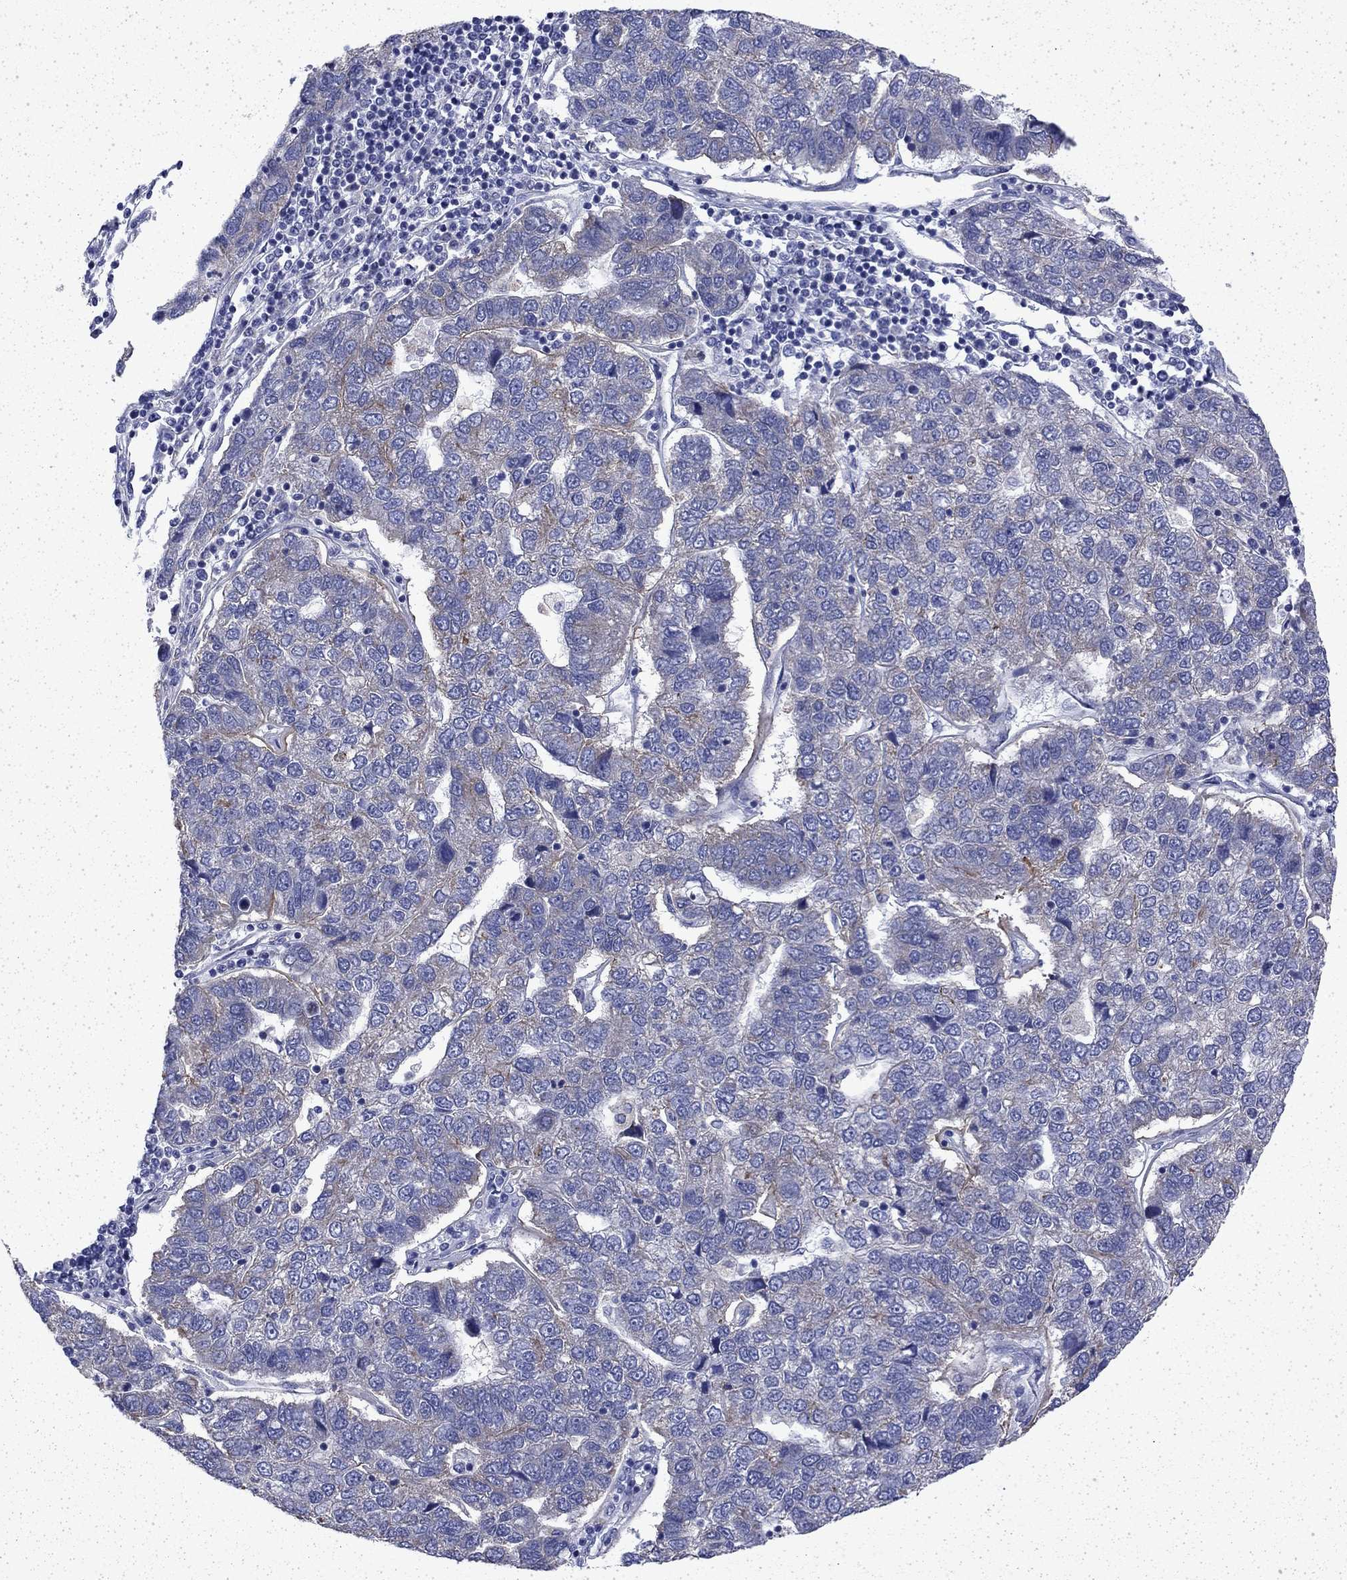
{"staining": {"intensity": "negative", "quantity": "none", "location": "none"}, "tissue": "pancreatic cancer", "cell_type": "Tumor cells", "image_type": "cancer", "snomed": [{"axis": "morphology", "description": "Adenocarcinoma, NOS"}, {"axis": "topography", "description": "Pancreas"}], "caption": "The image shows no staining of tumor cells in pancreatic cancer (adenocarcinoma).", "gene": "DTNA", "patient": {"sex": "female", "age": 61}}